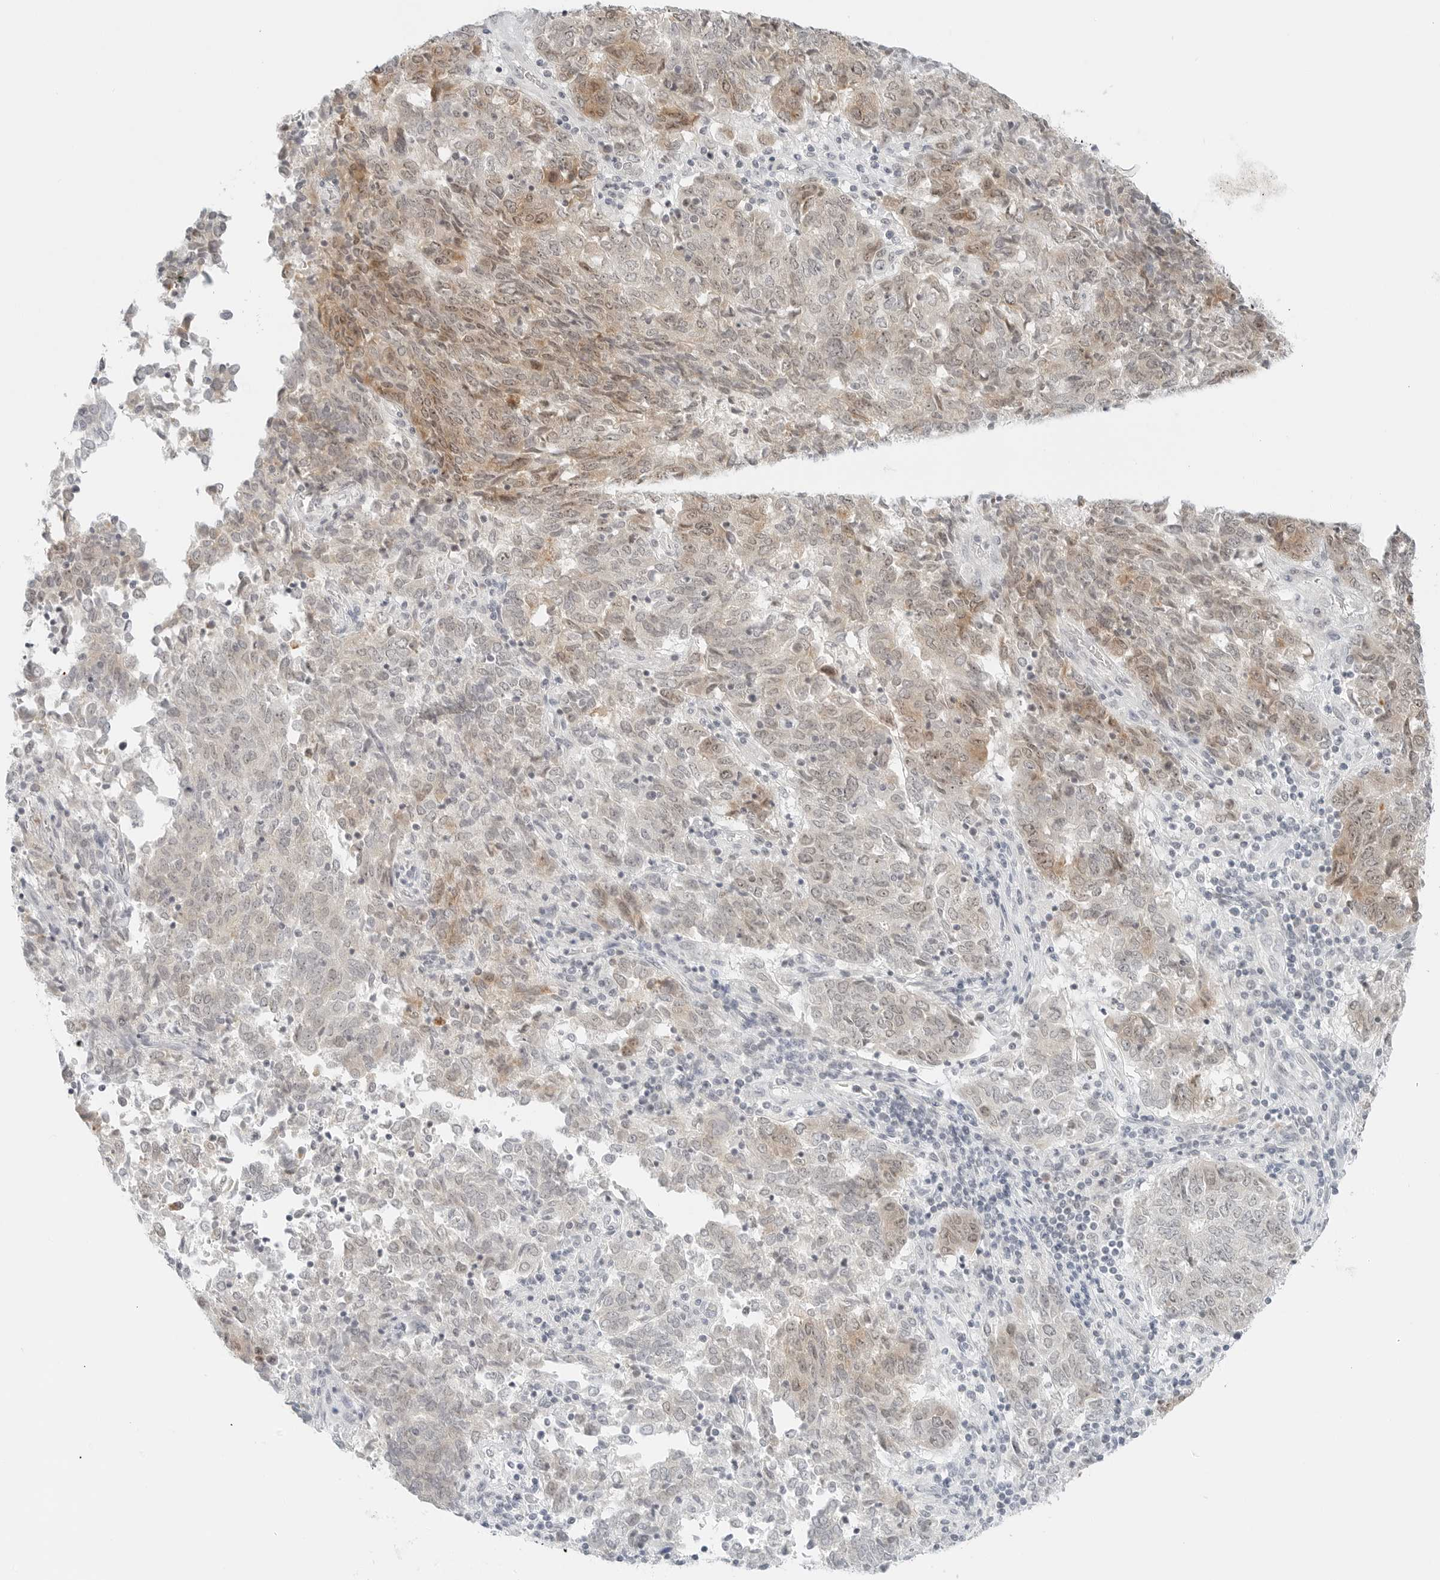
{"staining": {"intensity": "weak", "quantity": "25%-75%", "location": "cytoplasmic/membranous,nuclear"}, "tissue": "endometrial cancer", "cell_type": "Tumor cells", "image_type": "cancer", "snomed": [{"axis": "morphology", "description": "Adenocarcinoma, NOS"}, {"axis": "topography", "description": "Endometrium"}], "caption": "Immunohistochemistry (IHC) photomicrograph of neoplastic tissue: human endometrial cancer stained using immunohistochemistry displays low levels of weak protein expression localized specifically in the cytoplasmic/membranous and nuclear of tumor cells, appearing as a cytoplasmic/membranous and nuclear brown color.", "gene": "CCSAP", "patient": {"sex": "female", "age": 80}}